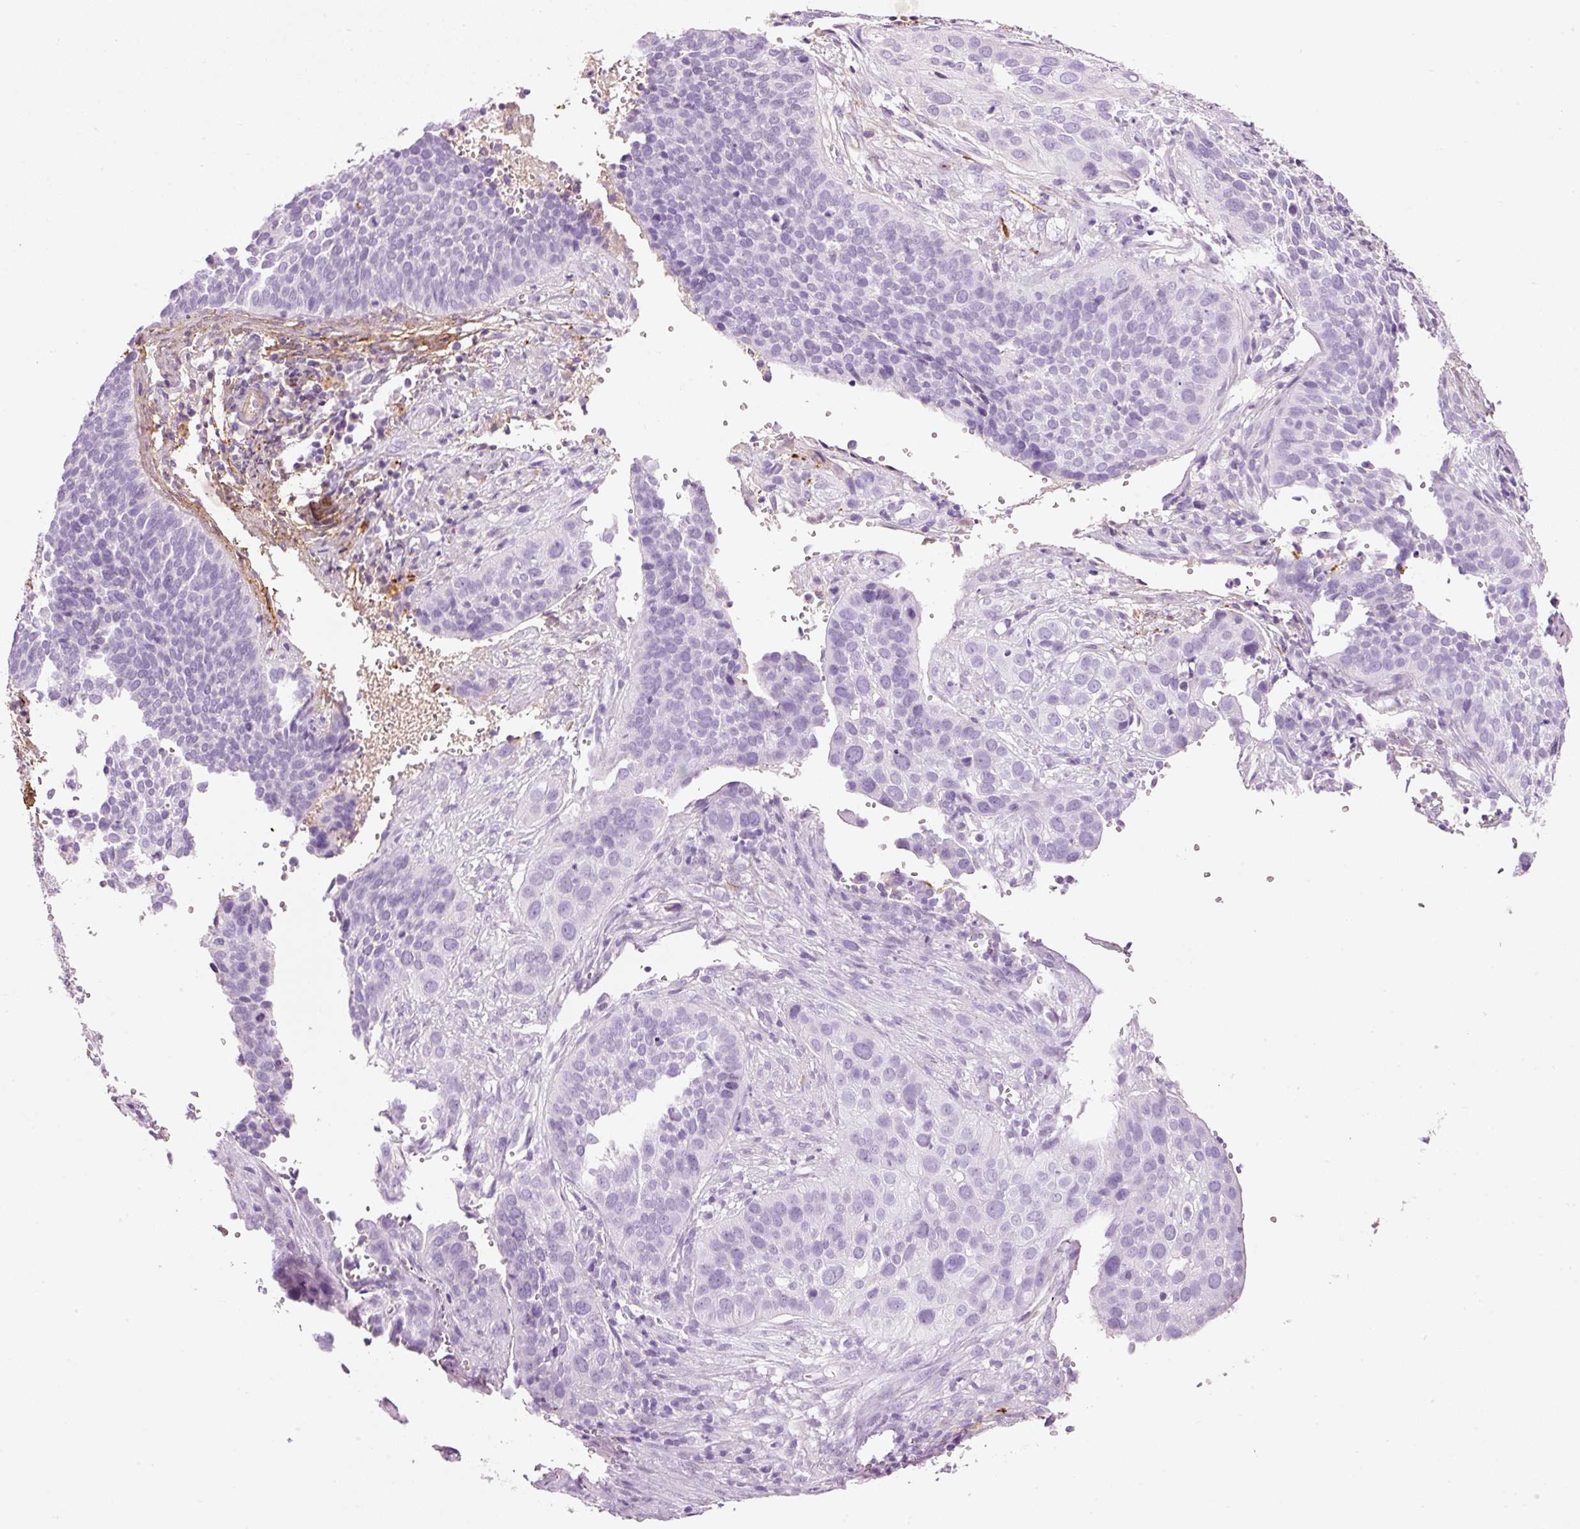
{"staining": {"intensity": "negative", "quantity": "none", "location": "none"}, "tissue": "cervical cancer", "cell_type": "Tumor cells", "image_type": "cancer", "snomed": [{"axis": "morphology", "description": "Squamous cell carcinoma, NOS"}, {"axis": "topography", "description": "Cervix"}], "caption": "High magnification brightfield microscopy of cervical cancer stained with DAB (brown) and counterstained with hematoxylin (blue): tumor cells show no significant expression.", "gene": "MFAP4", "patient": {"sex": "female", "age": 34}}